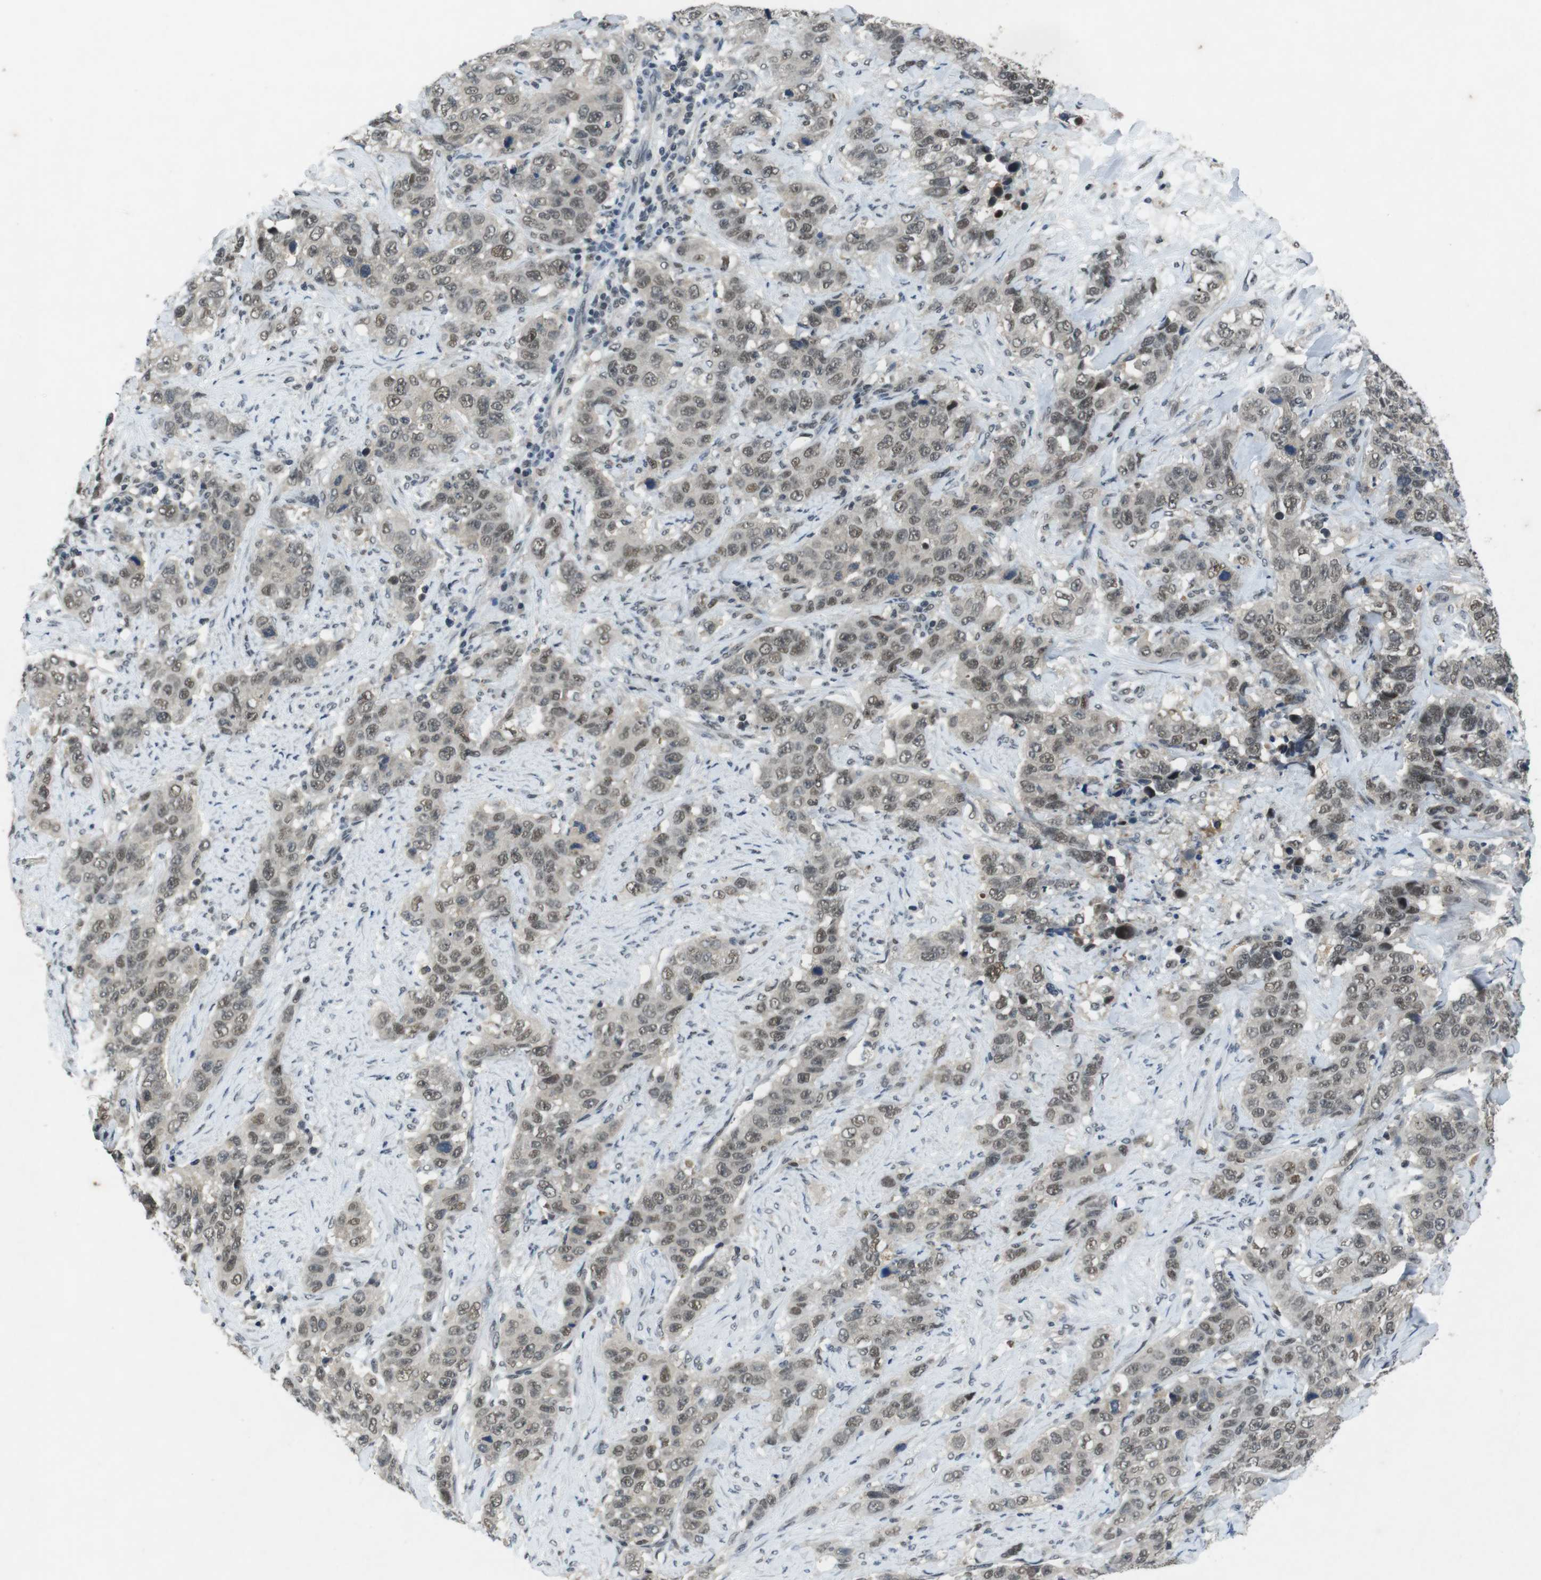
{"staining": {"intensity": "weak", "quantity": ">75%", "location": "cytoplasmic/membranous,nuclear"}, "tissue": "stomach cancer", "cell_type": "Tumor cells", "image_type": "cancer", "snomed": [{"axis": "morphology", "description": "Adenocarcinoma, NOS"}, {"axis": "topography", "description": "Stomach"}], "caption": "Protein expression analysis of human stomach cancer (adenocarcinoma) reveals weak cytoplasmic/membranous and nuclear positivity in approximately >75% of tumor cells.", "gene": "USP7", "patient": {"sex": "male", "age": 48}}